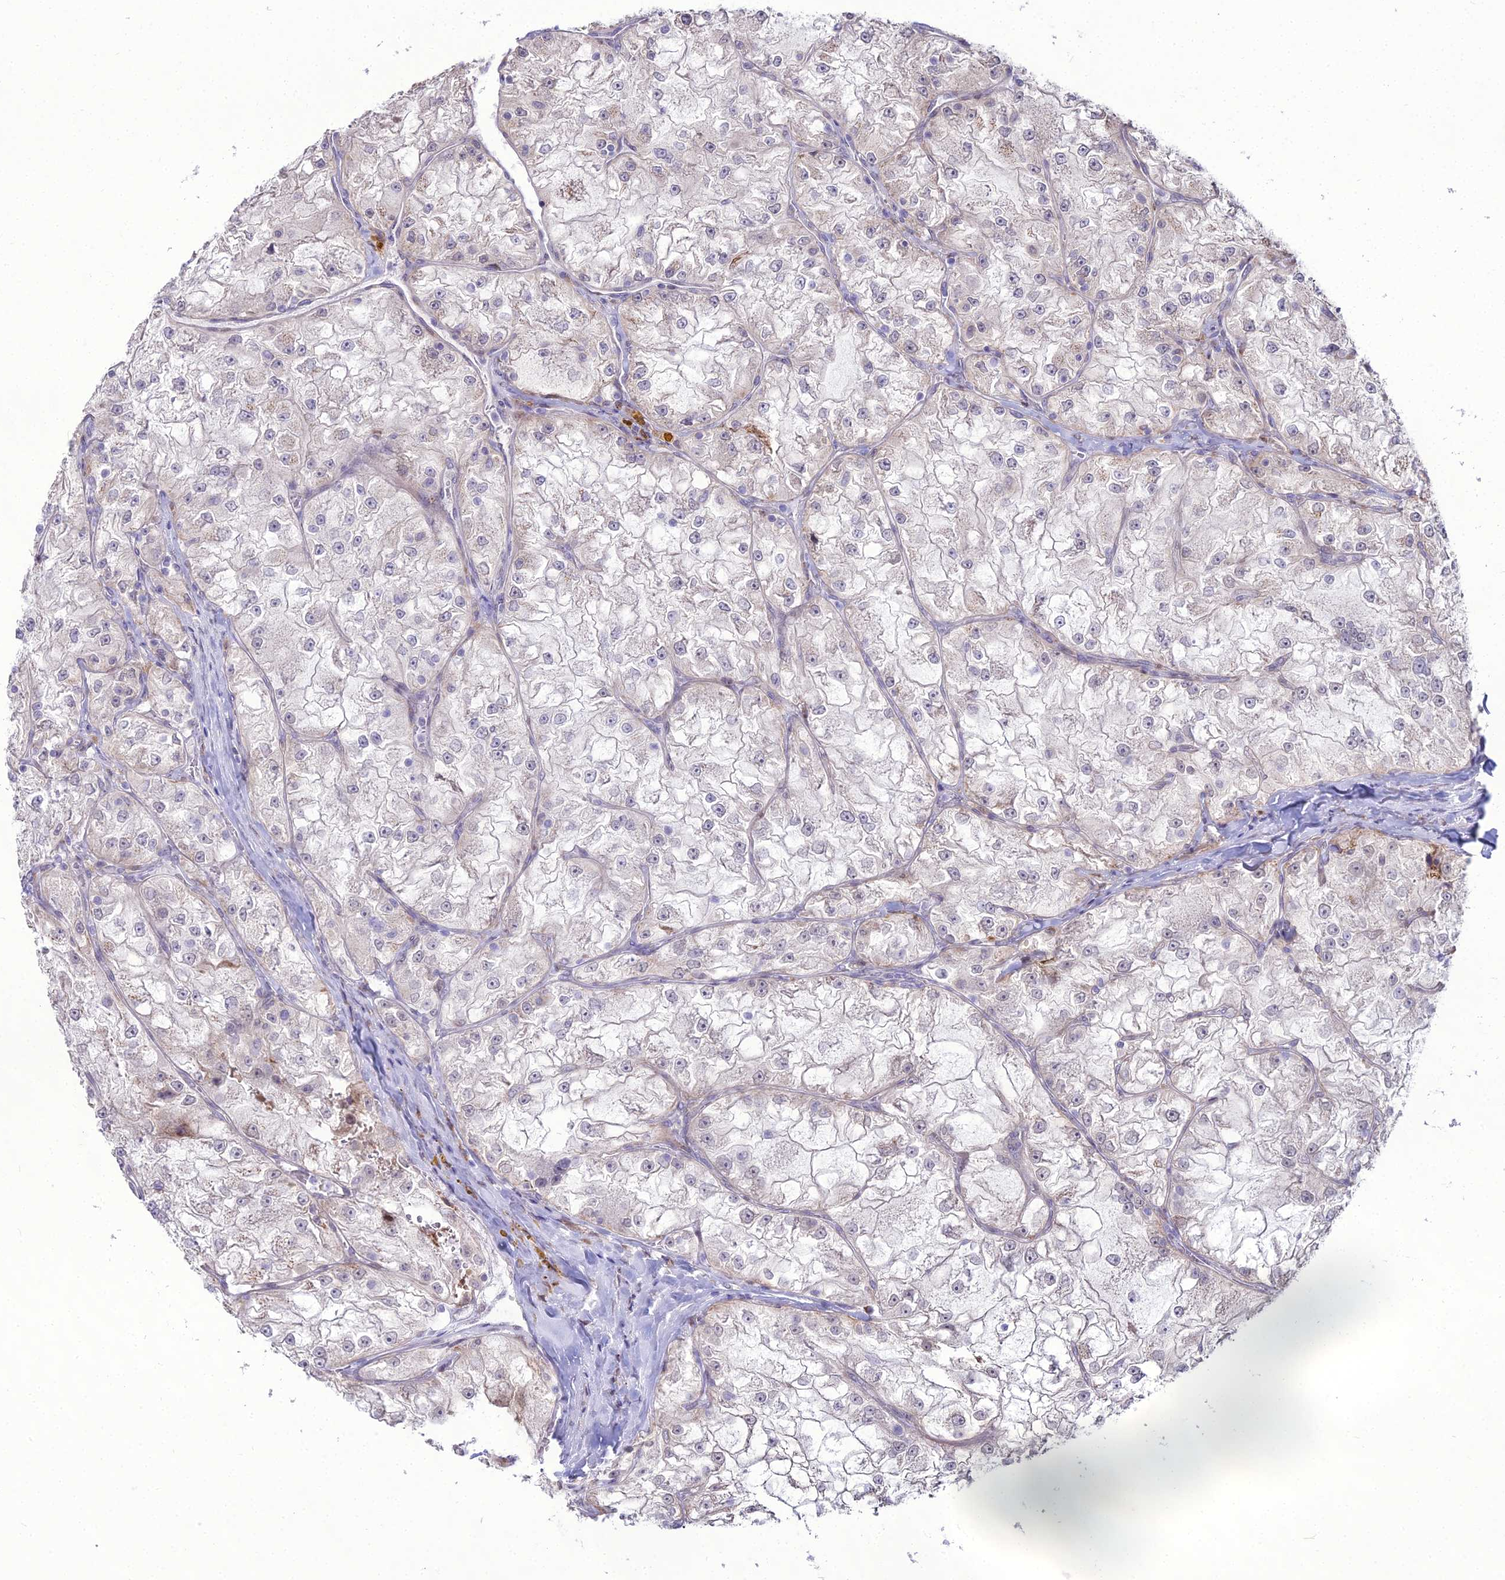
{"staining": {"intensity": "negative", "quantity": "none", "location": "none"}, "tissue": "renal cancer", "cell_type": "Tumor cells", "image_type": "cancer", "snomed": [{"axis": "morphology", "description": "Adenocarcinoma, NOS"}, {"axis": "topography", "description": "Kidney"}], "caption": "Human adenocarcinoma (renal) stained for a protein using immunohistochemistry (IHC) exhibits no expression in tumor cells.", "gene": "TROAP", "patient": {"sex": "female", "age": 72}}